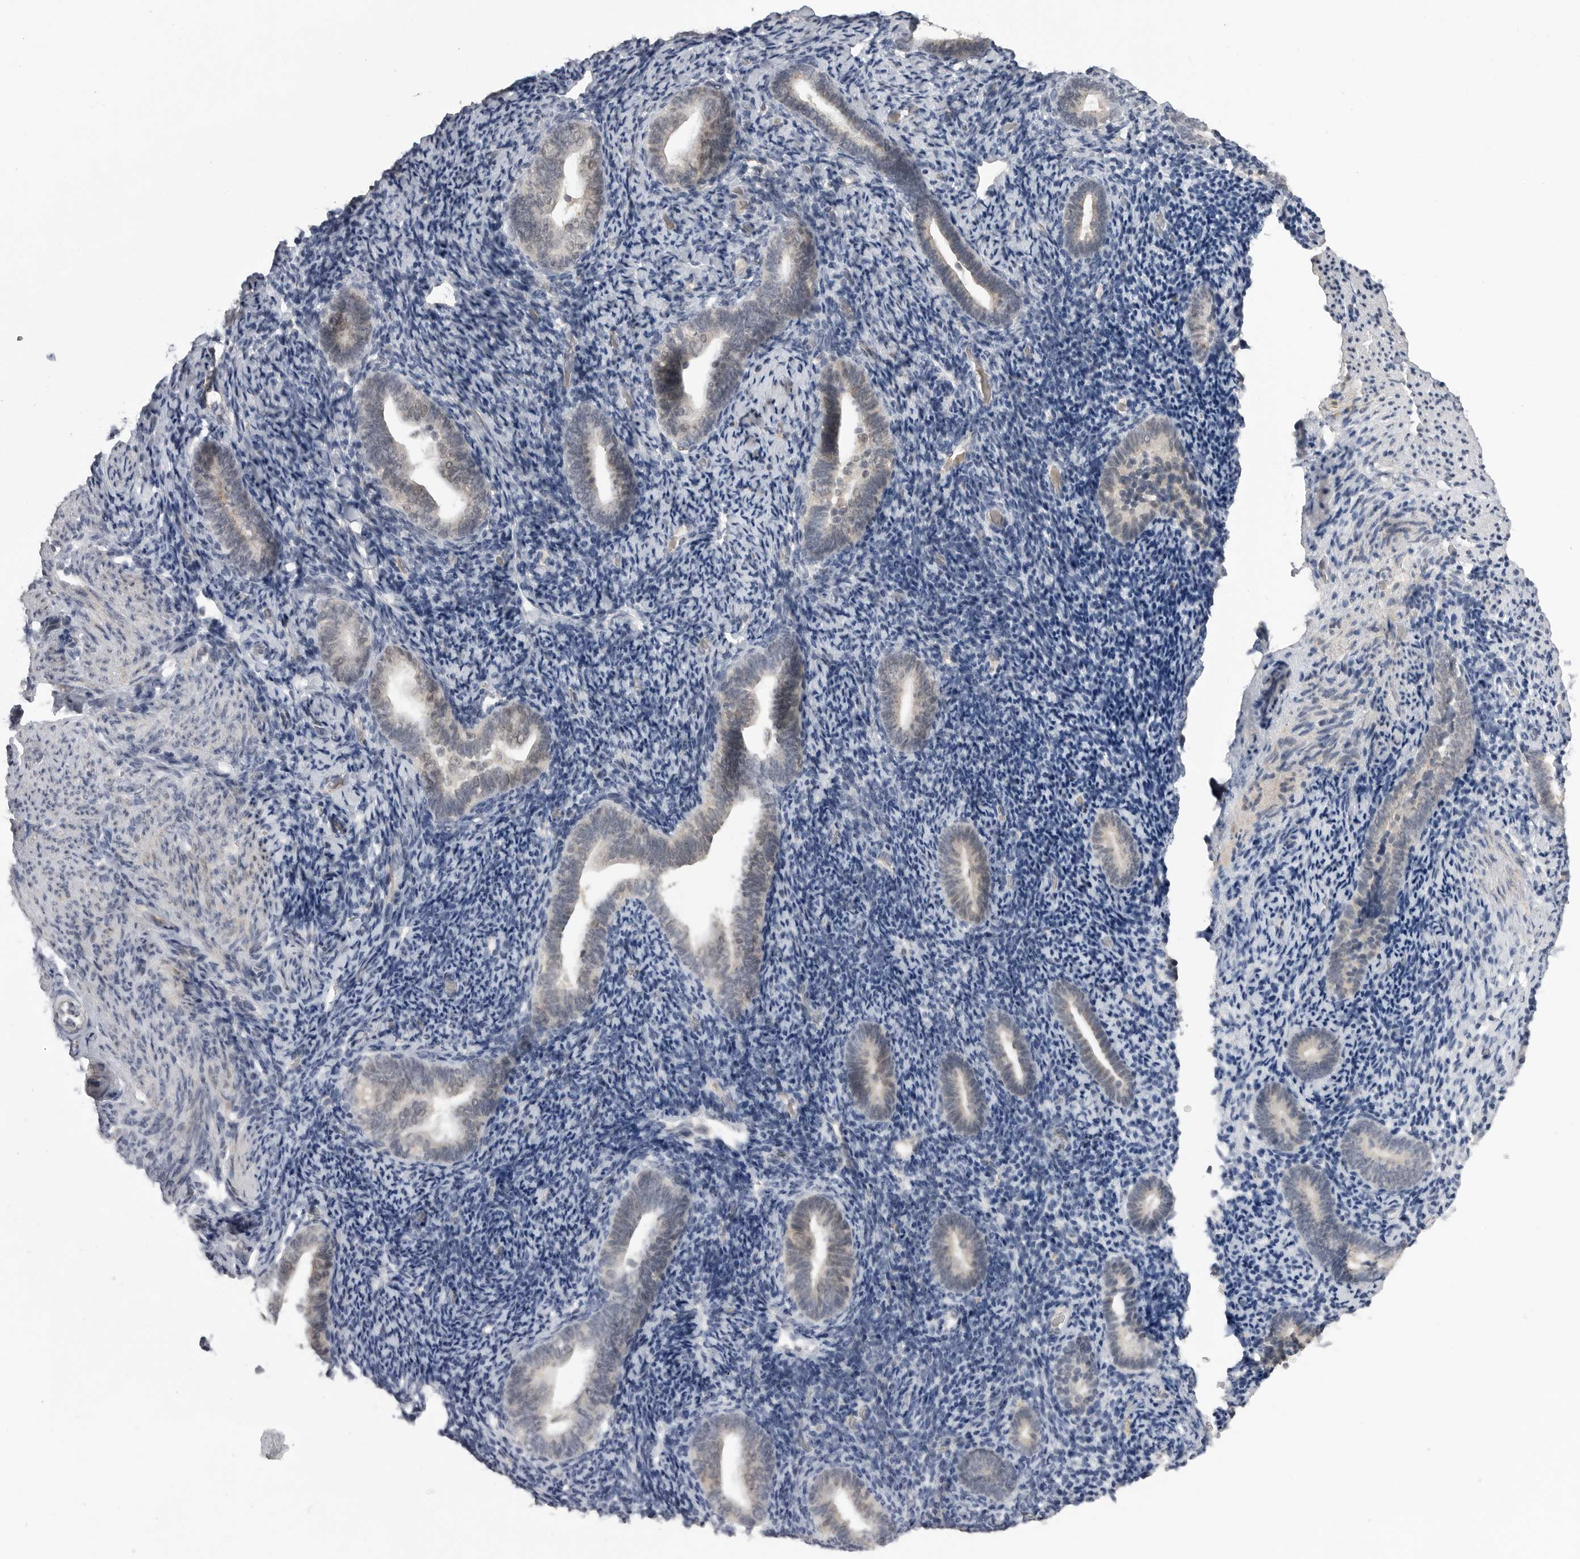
{"staining": {"intensity": "weak", "quantity": "25%-75%", "location": "nuclear"}, "tissue": "endometrium", "cell_type": "Cells in endometrial stroma", "image_type": "normal", "snomed": [{"axis": "morphology", "description": "Normal tissue, NOS"}, {"axis": "topography", "description": "Endometrium"}], "caption": "Immunohistochemistry (IHC) (DAB (3,3'-diaminobenzidine)) staining of unremarkable human endometrium displays weak nuclear protein positivity in about 25%-75% of cells in endometrial stroma.", "gene": "PLEKHF1", "patient": {"sex": "female", "age": 51}}